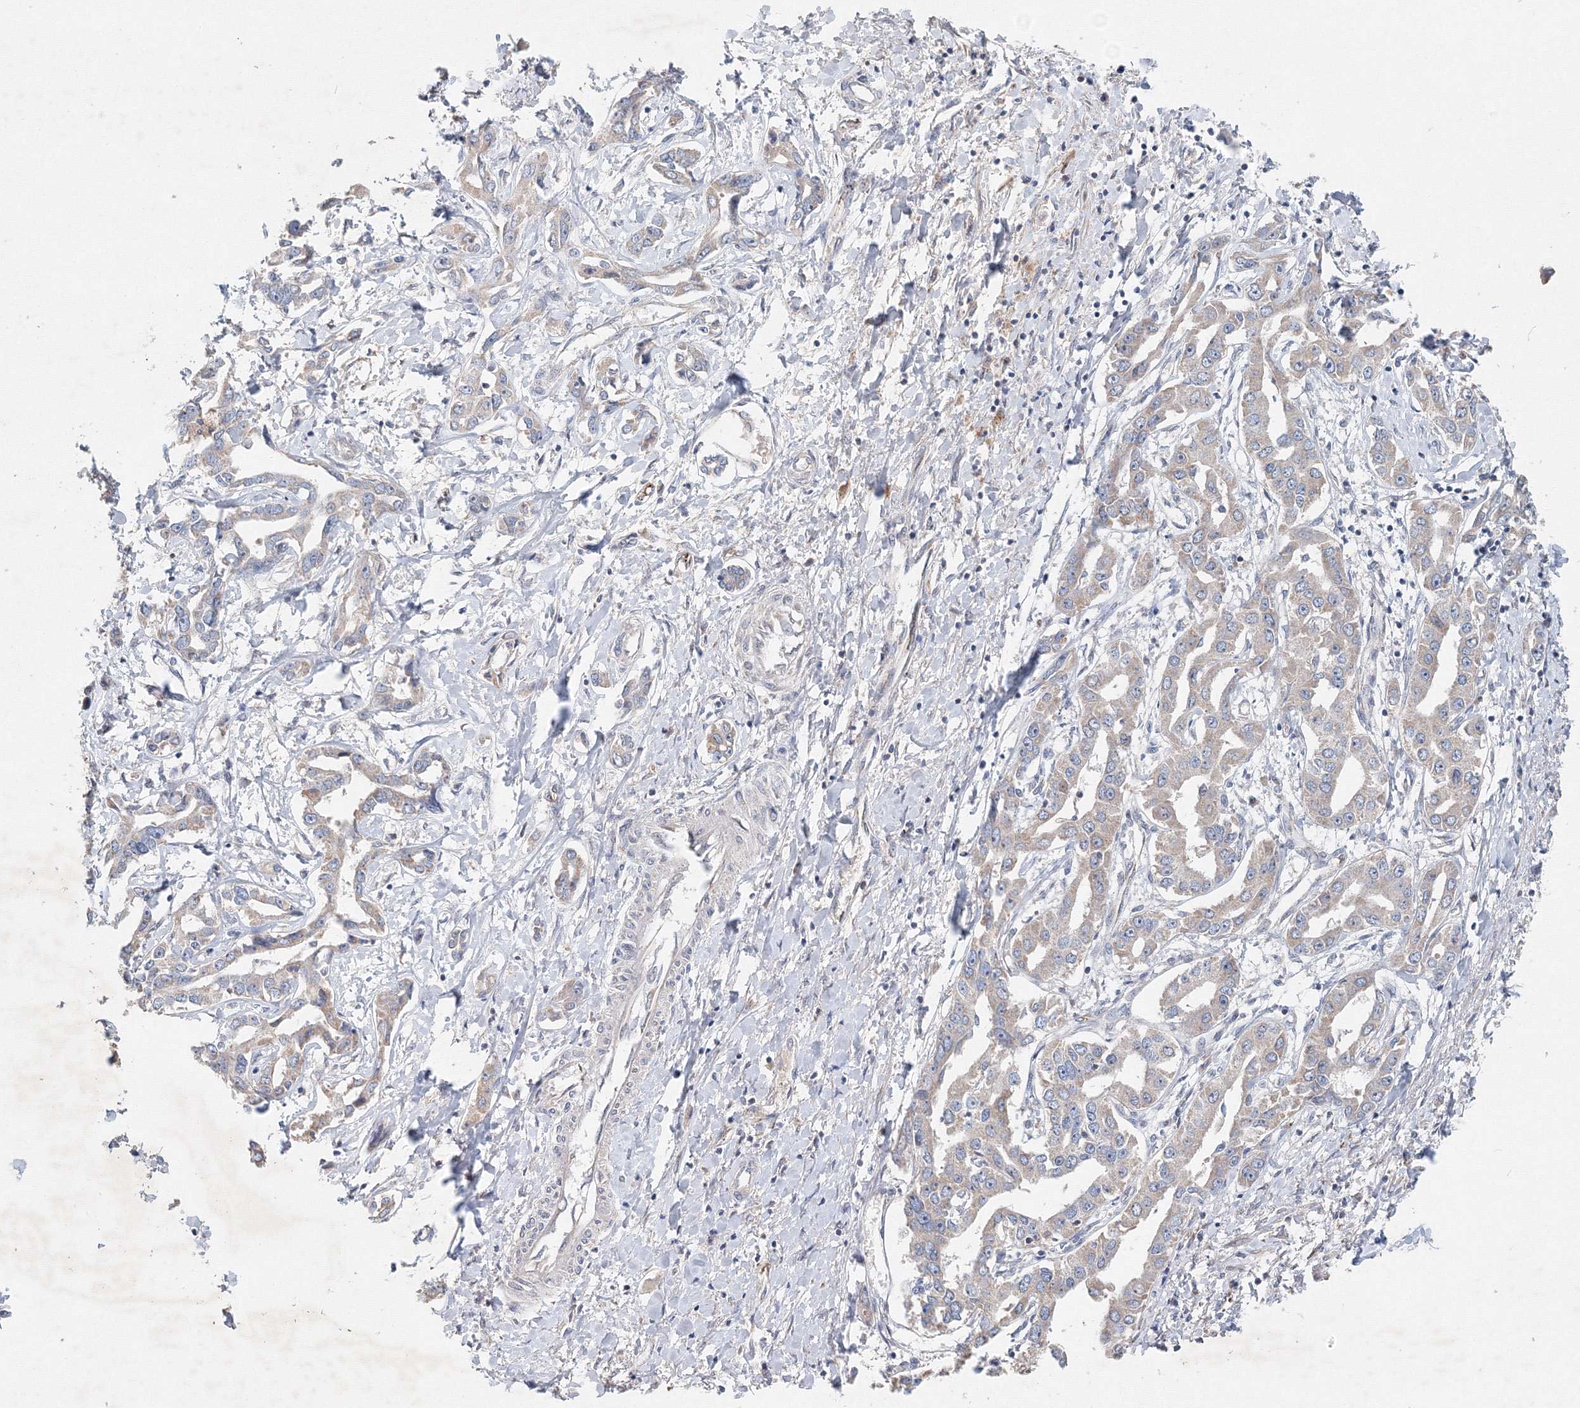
{"staining": {"intensity": "weak", "quantity": ">75%", "location": "cytoplasmic/membranous"}, "tissue": "liver cancer", "cell_type": "Tumor cells", "image_type": "cancer", "snomed": [{"axis": "morphology", "description": "Cholangiocarcinoma"}, {"axis": "topography", "description": "Liver"}], "caption": "This is an image of IHC staining of liver cholangiocarcinoma, which shows weak positivity in the cytoplasmic/membranous of tumor cells.", "gene": "WDR49", "patient": {"sex": "male", "age": 59}}